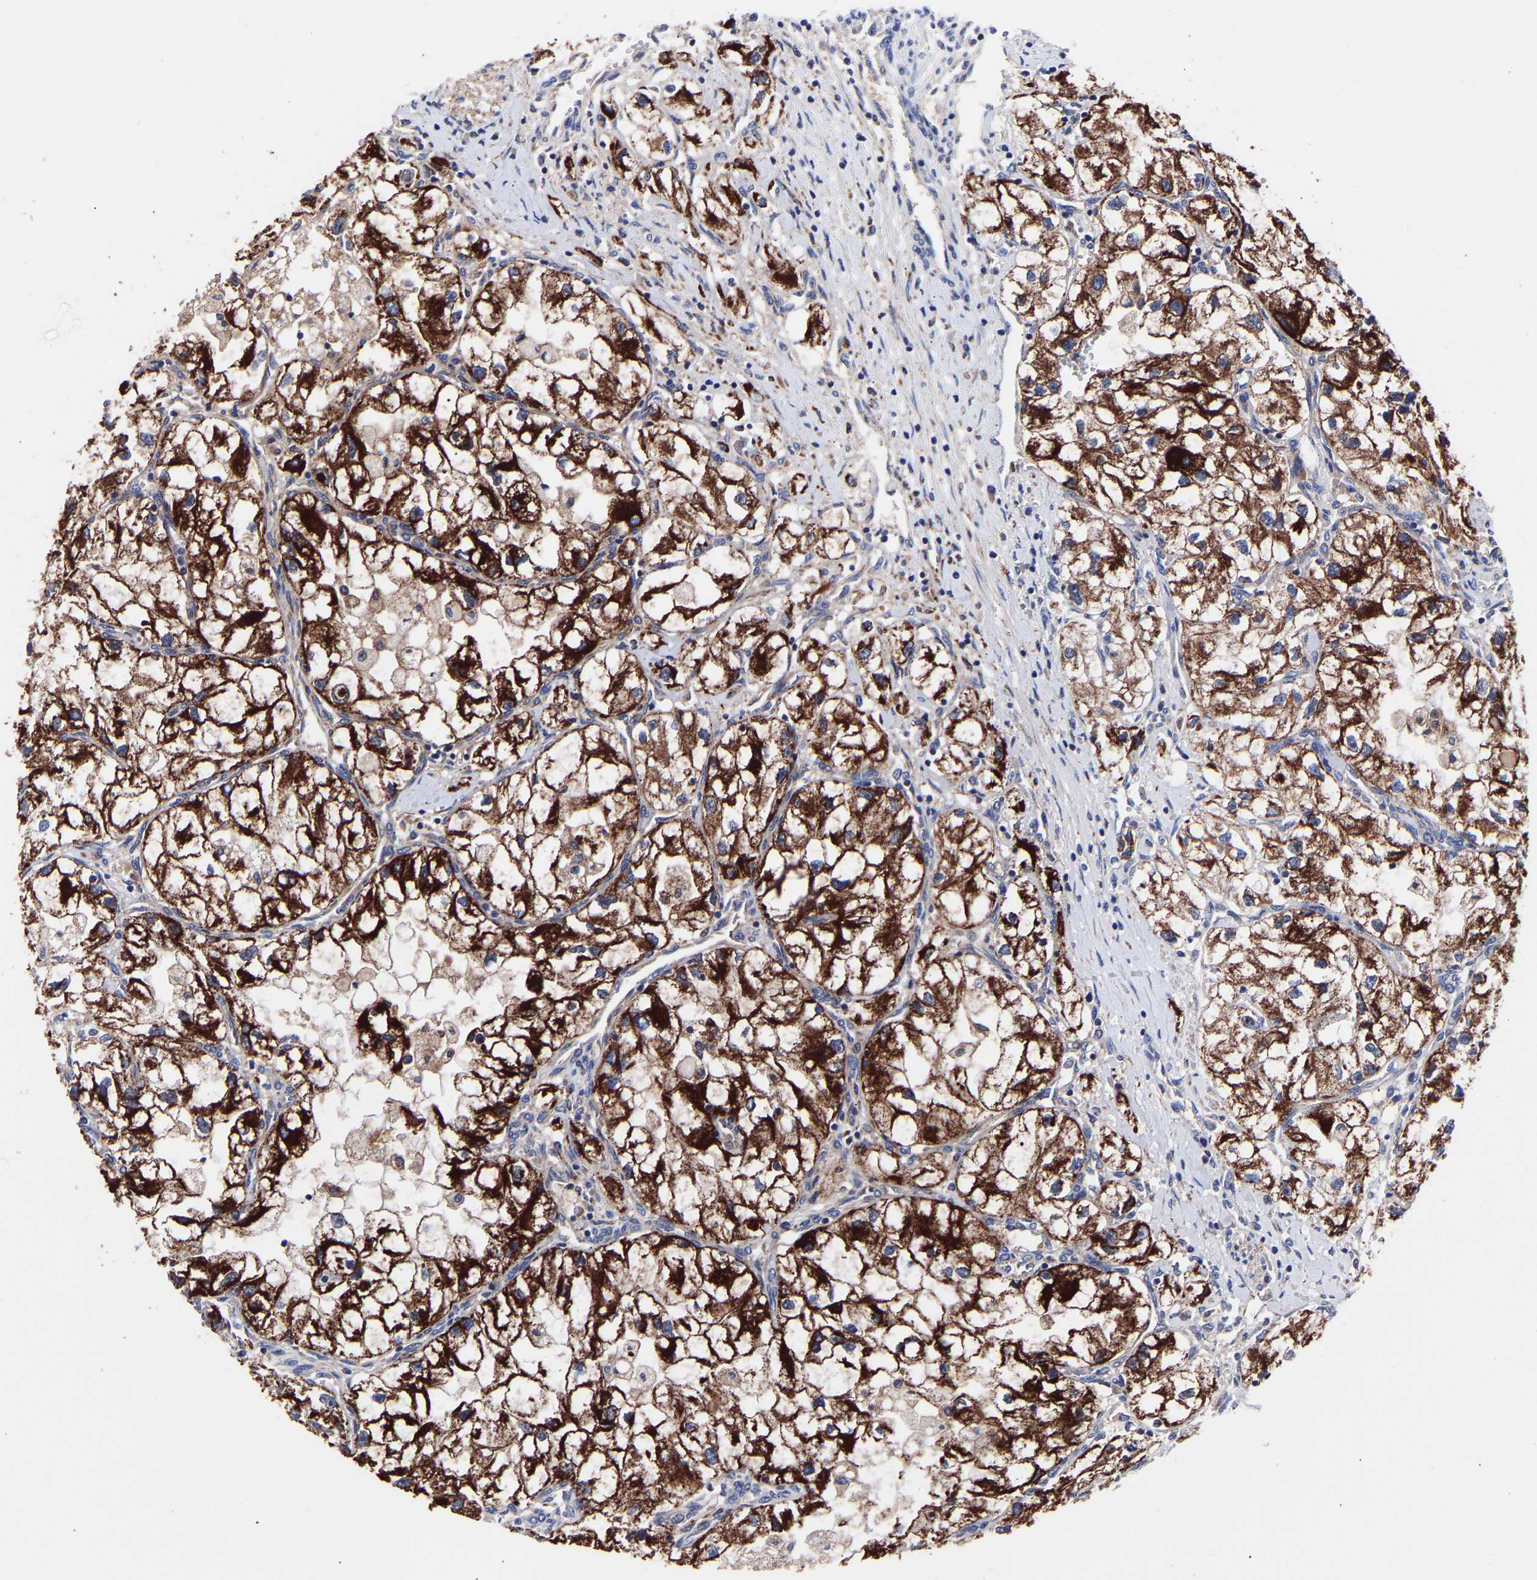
{"staining": {"intensity": "strong", "quantity": ">75%", "location": "cytoplasmic/membranous"}, "tissue": "renal cancer", "cell_type": "Tumor cells", "image_type": "cancer", "snomed": [{"axis": "morphology", "description": "Adenocarcinoma, NOS"}, {"axis": "topography", "description": "Kidney"}], "caption": "Human renal cancer stained with a brown dye exhibits strong cytoplasmic/membranous positive expression in about >75% of tumor cells.", "gene": "SEM1", "patient": {"sex": "female", "age": 70}}